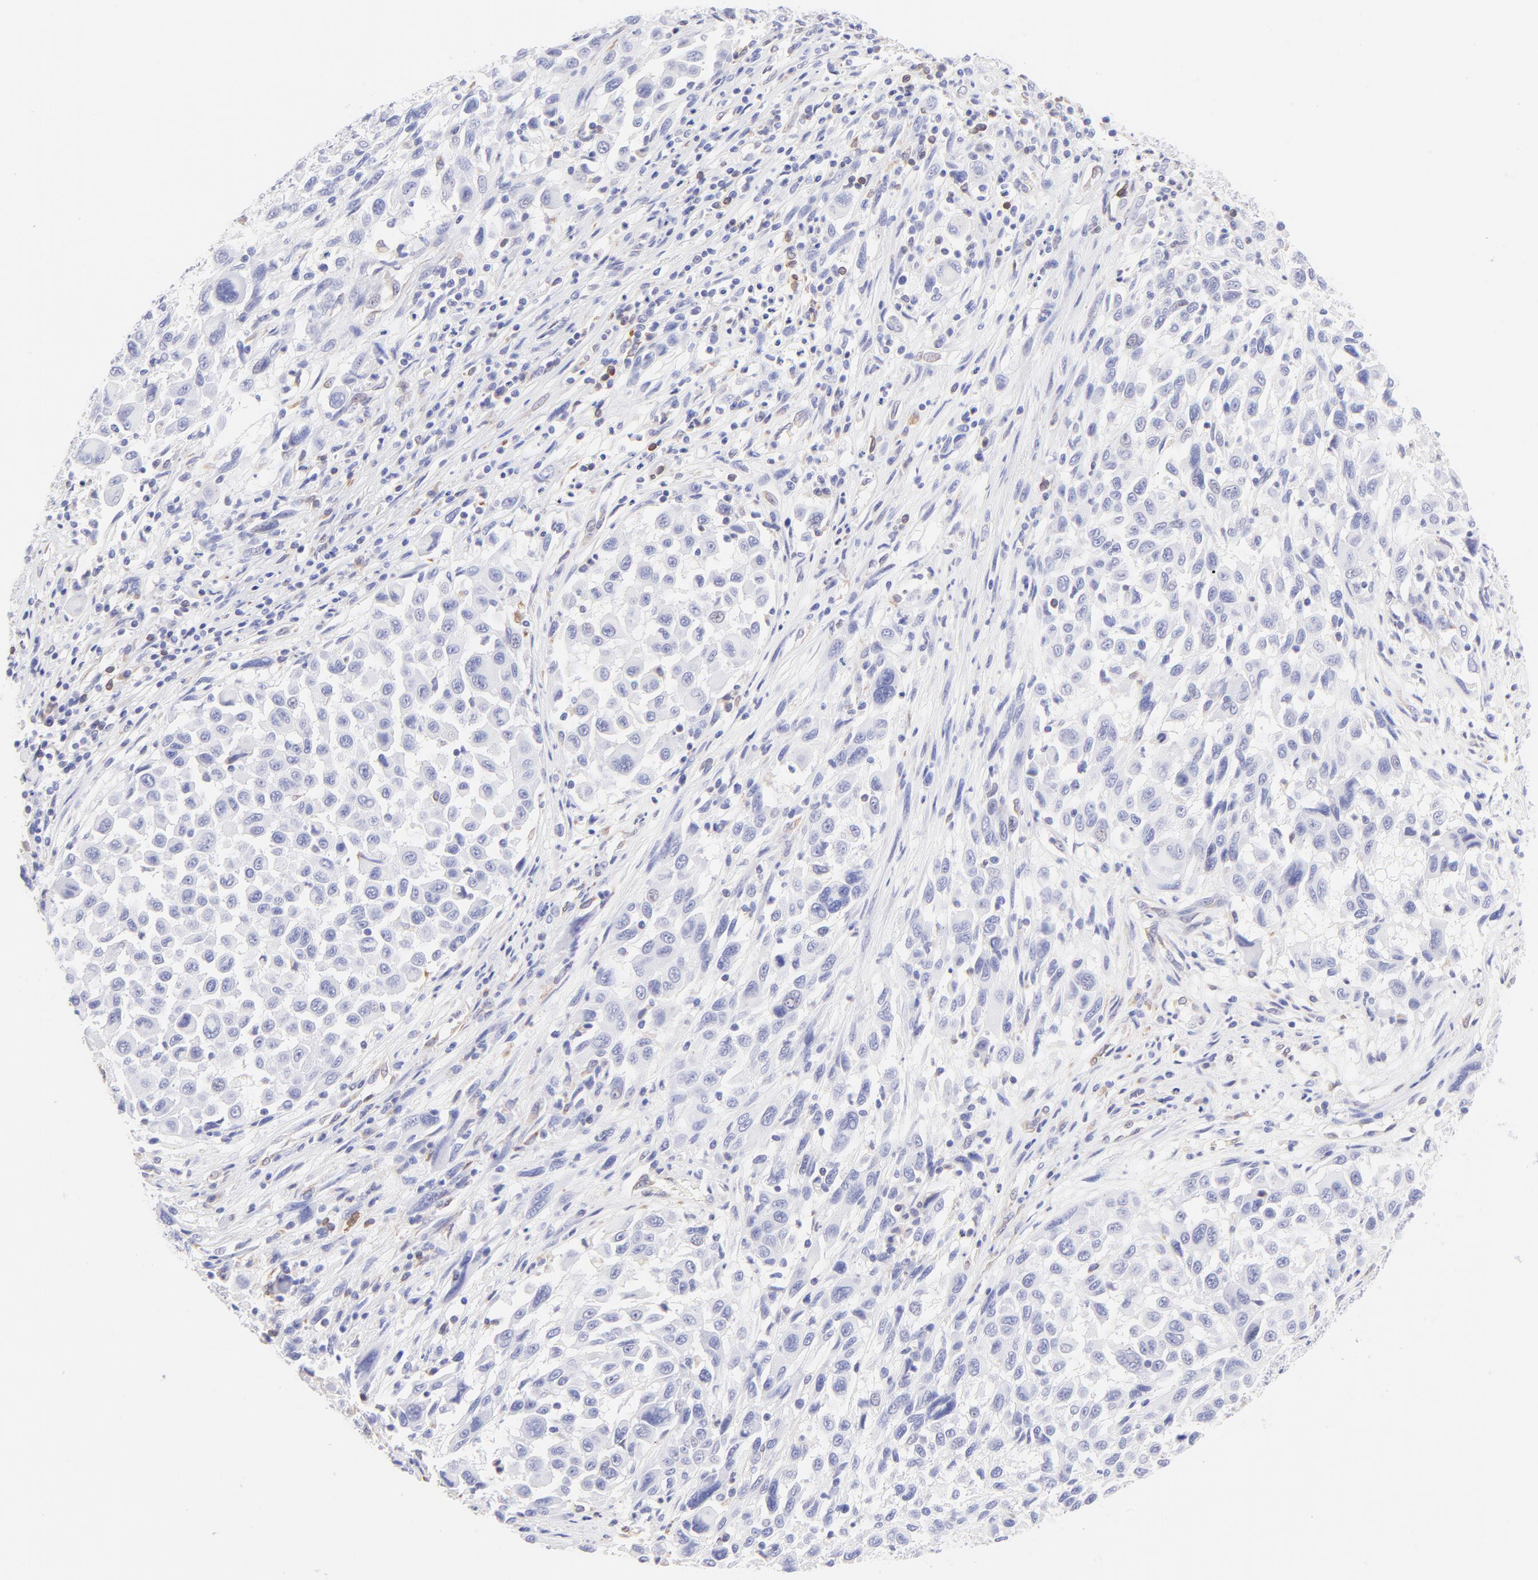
{"staining": {"intensity": "negative", "quantity": "none", "location": "none"}, "tissue": "melanoma", "cell_type": "Tumor cells", "image_type": "cancer", "snomed": [{"axis": "morphology", "description": "Malignant melanoma, Metastatic site"}, {"axis": "topography", "description": "Lymph node"}], "caption": "The IHC micrograph has no significant expression in tumor cells of melanoma tissue.", "gene": "IRAG2", "patient": {"sex": "male", "age": 61}}